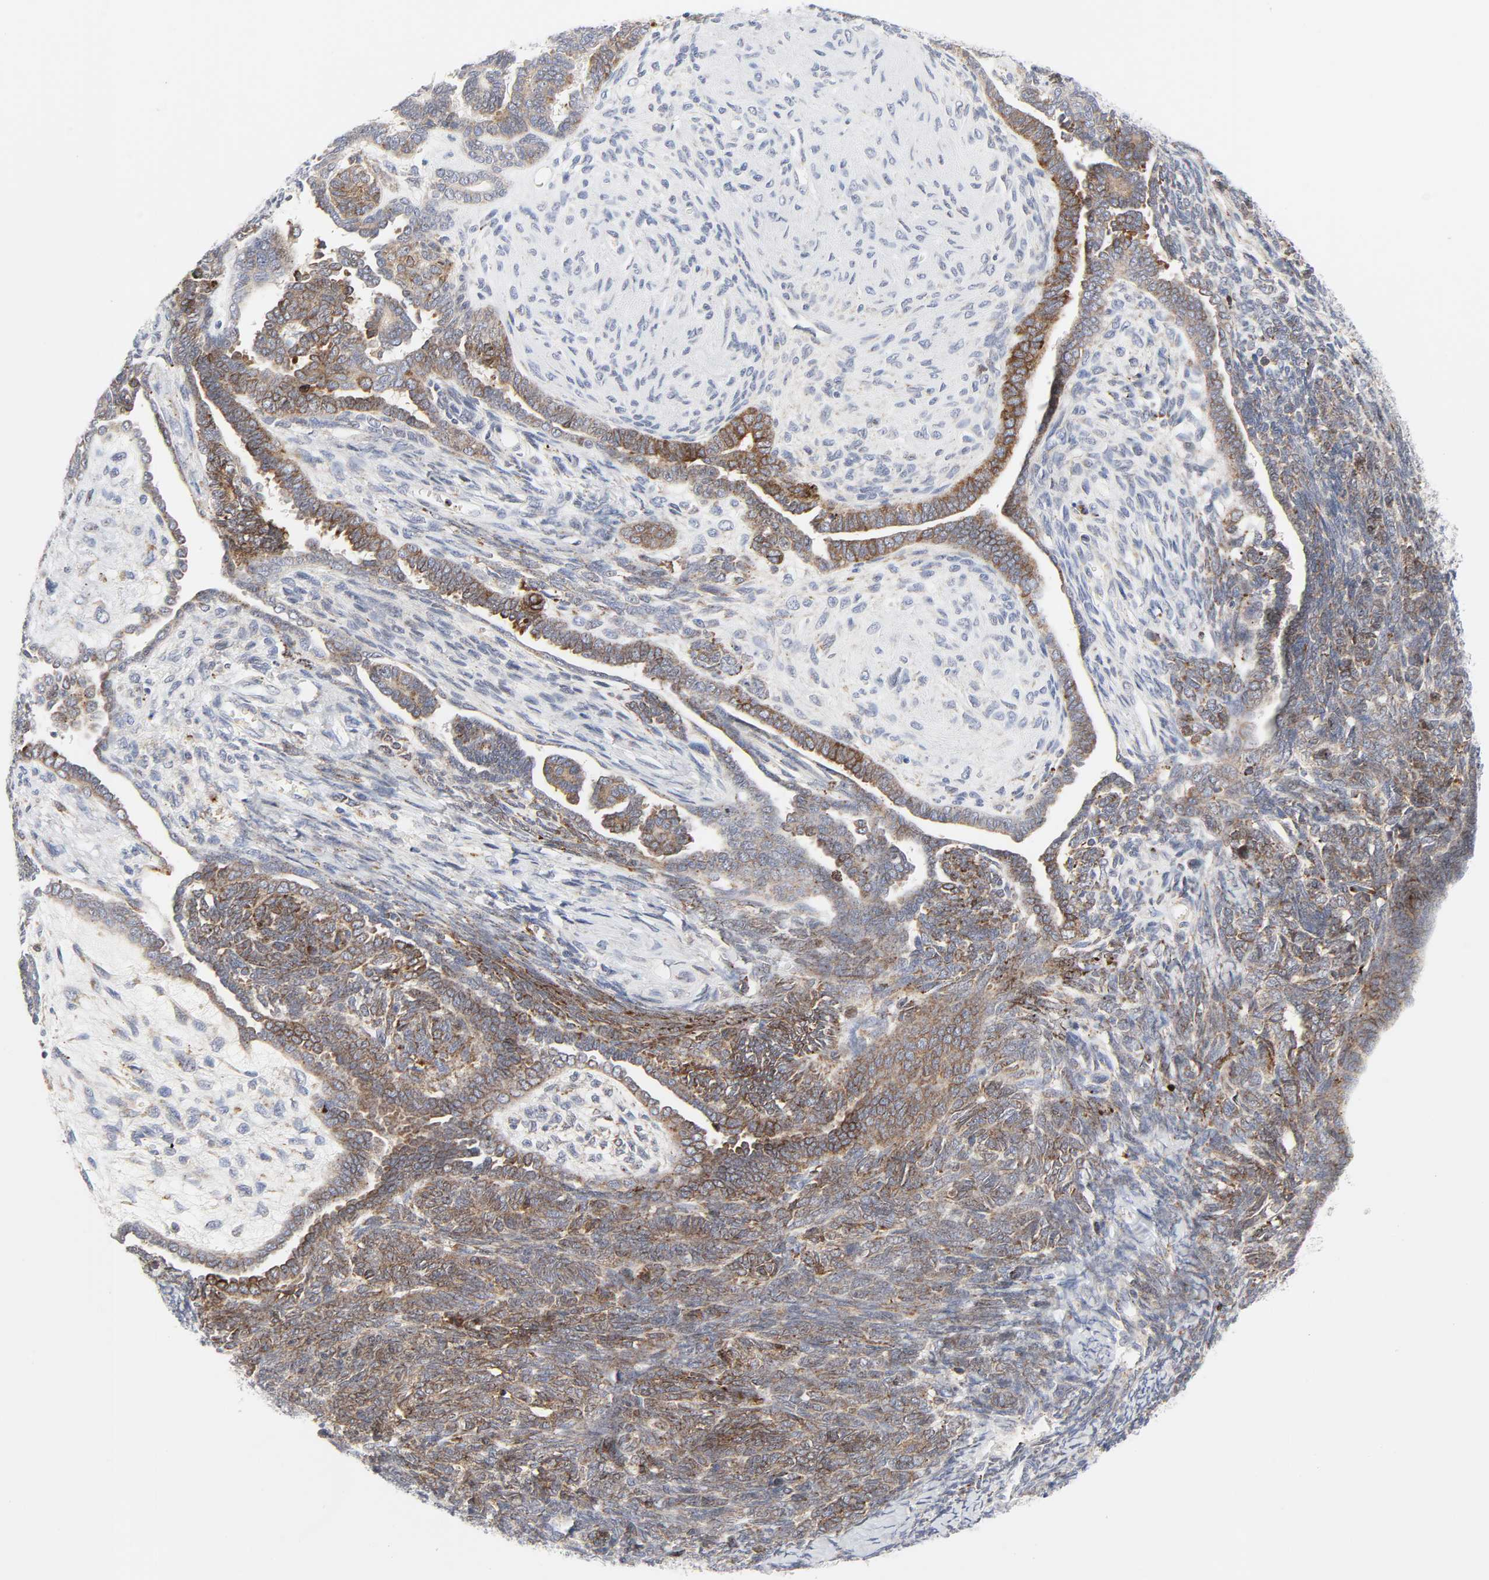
{"staining": {"intensity": "moderate", "quantity": "25%-75%", "location": "cytoplasmic/membranous"}, "tissue": "endometrial cancer", "cell_type": "Tumor cells", "image_type": "cancer", "snomed": [{"axis": "morphology", "description": "Neoplasm, malignant, NOS"}, {"axis": "topography", "description": "Endometrium"}], "caption": "This histopathology image demonstrates endometrial neoplasm (malignant) stained with IHC to label a protein in brown. The cytoplasmic/membranous of tumor cells show moderate positivity for the protein. Nuclei are counter-stained blue.", "gene": "LRP6", "patient": {"sex": "female", "age": 74}}